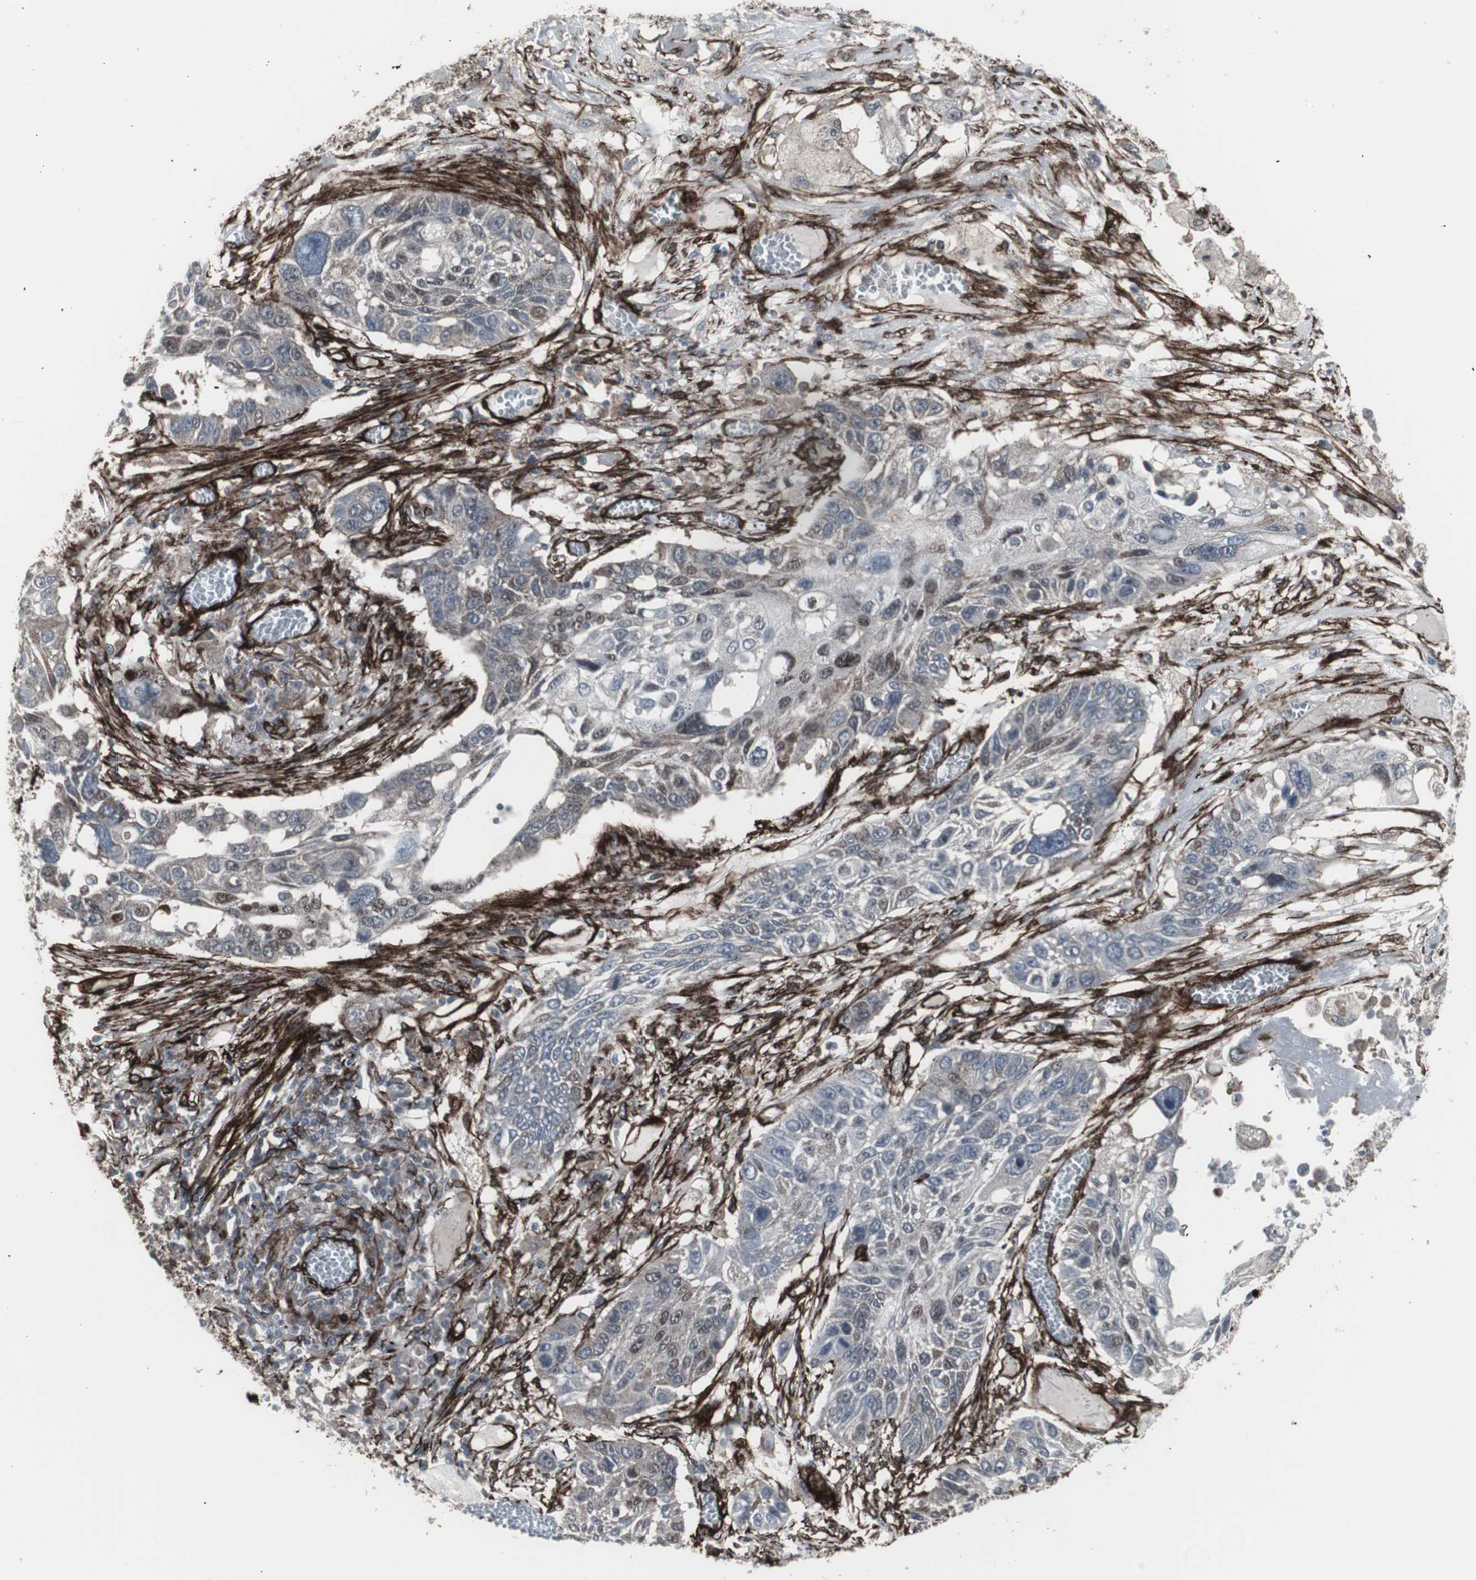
{"staining": {"intensity": "weak", "quantity": "<25%", "location": "cytoplasmic/membranous"}, "tissue": "lung cancer", "cell_type": "Tumor cells", "image_type": "cancer", "snomed": [{"axis": "morphology", "description": "Squamous cell carcinoma, NOS"}, {"axis": "topography", "description": "Lung"}], "caption": "An IHC image of lung cancer is shown. There is no staining in tumor cells of lung cancer. Brightfield microscopy of IHC stained with DAB (brown) and hematoxylin (blue), captured at high magnification.", "gene": "PDGFA", "patient": {"sex": "male", "age": 71}}